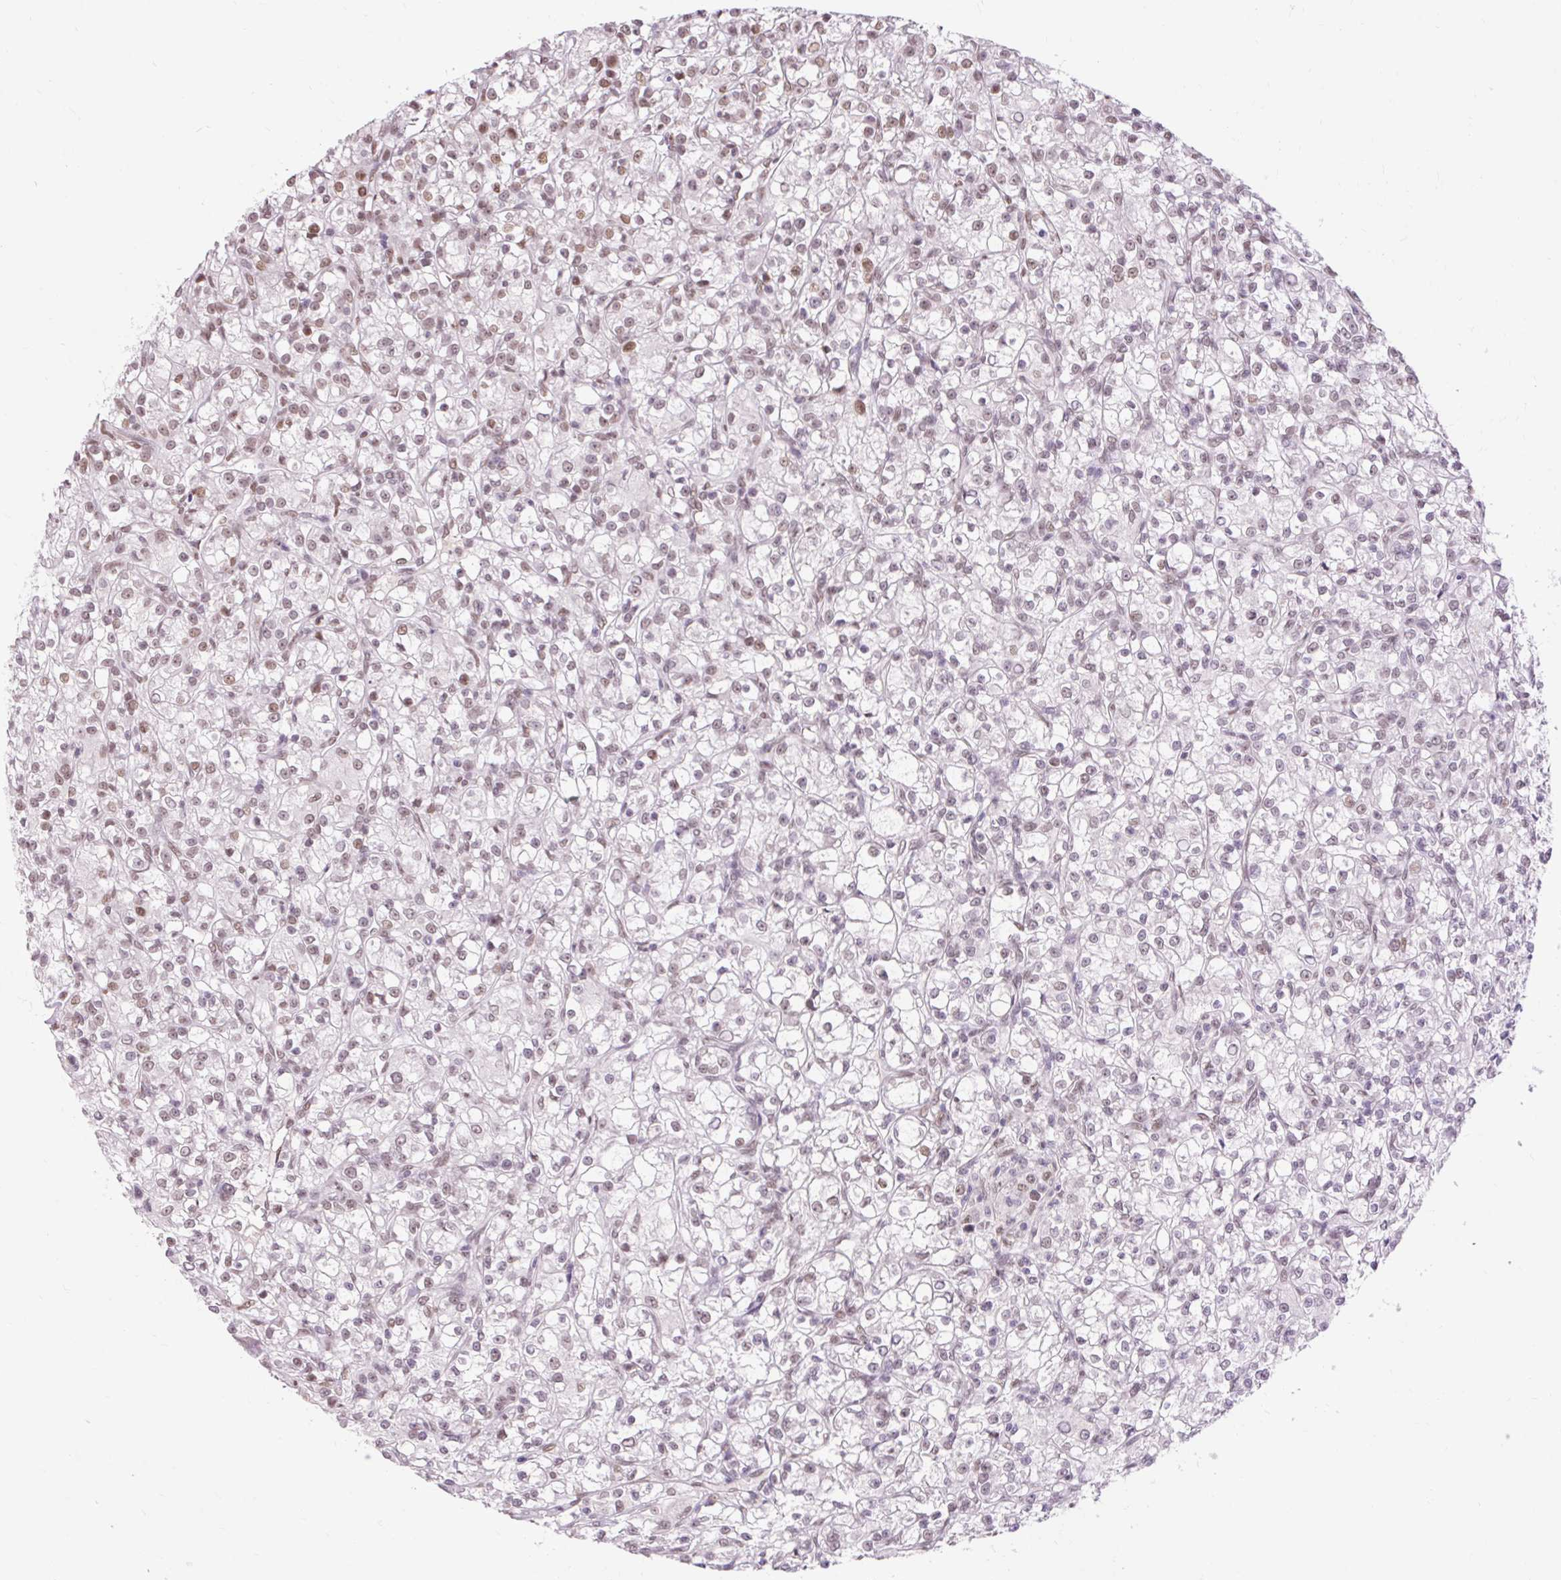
{"staining": {"intensity": "weak", "quantity": ">75%", "location": "nuclear"}, "tissue": "renal cancer", "cell_type": "Tumor cells", "image_type": "cancer", "snomed": [{"axis": "morphology", "description": "Adenocarcinoma, NOS"}, {"axis": "topography", "description": "Kidney"}], "caption": "IHC of human adenocarcinoma (renal) shows low levels of weak nuclear expression in approximately >75% of tumor cells.", "gene": "NPIPB12", "patient": {"sex": "female", "age": 59}}